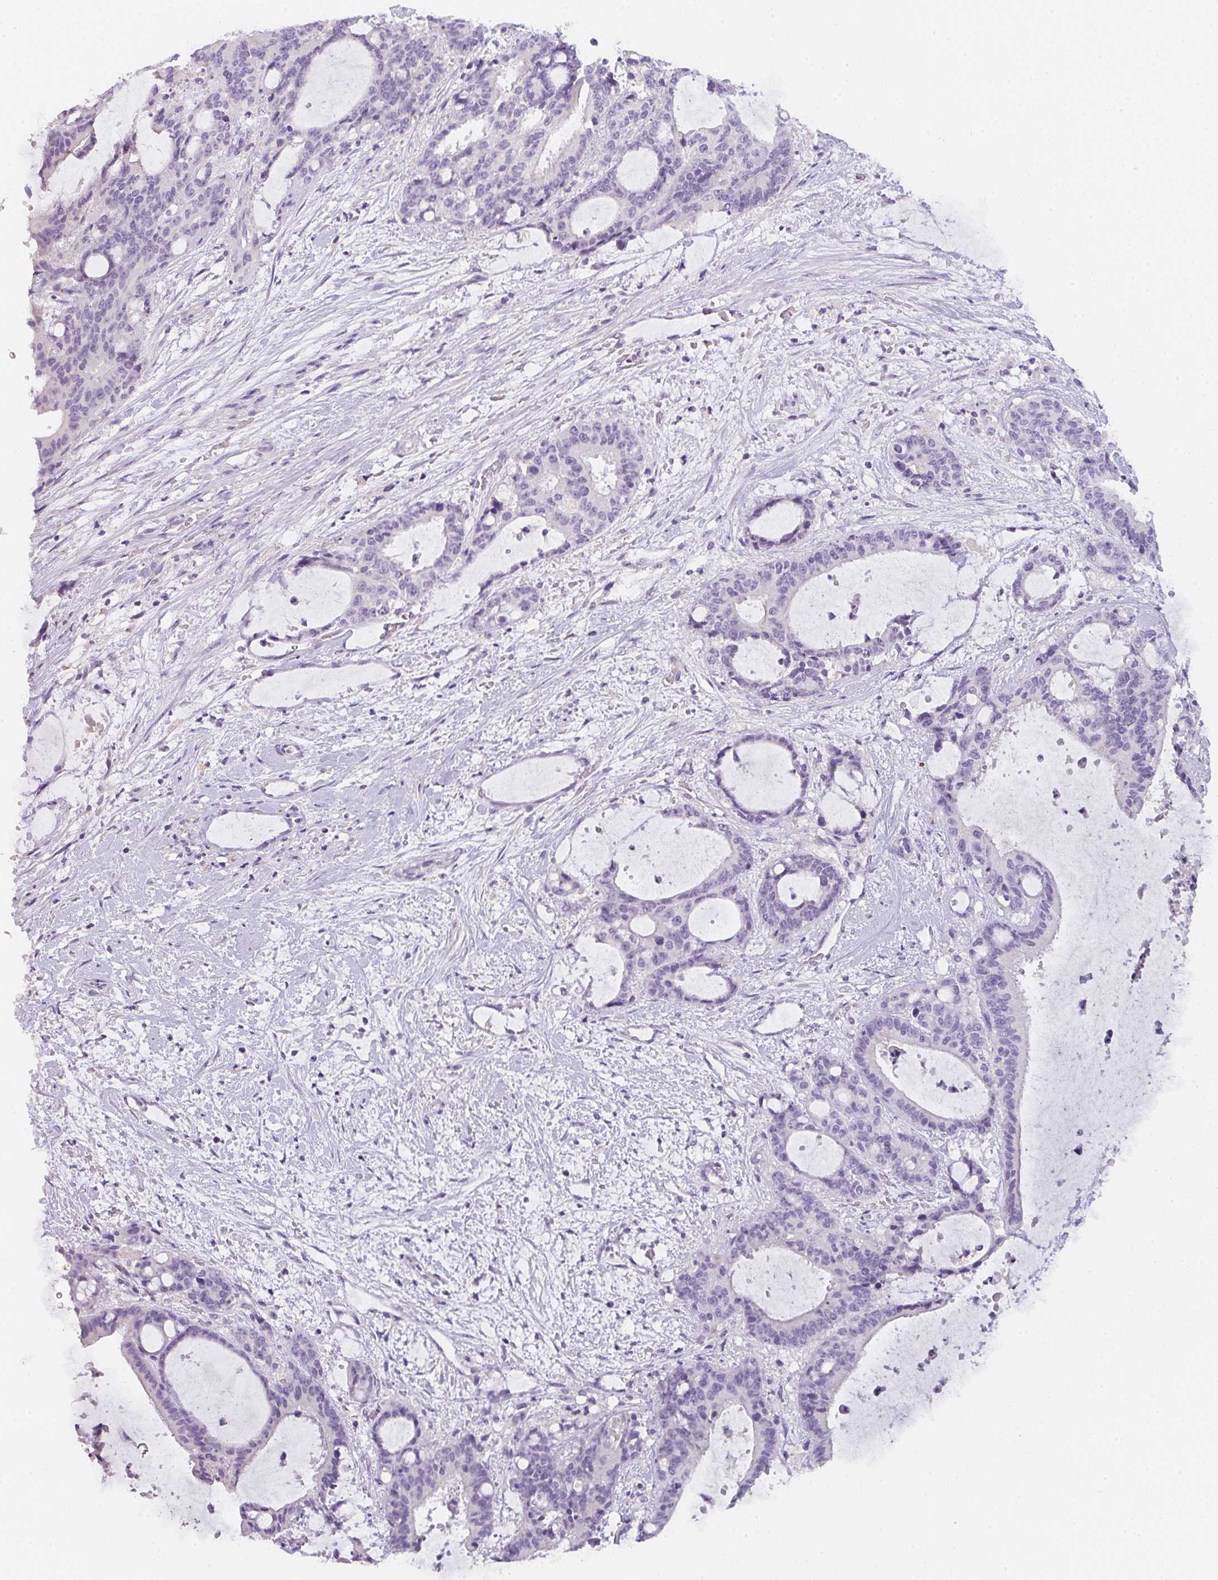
{"staining": {"intensity": "negative", "quantity": "none", "location": "none"}, "tissue": "liver cancer", "cell_type": "Tumor cells", "image_type": "cancer", "snomed": [{"axis": "morphology", "description": "Normal tissue, NOS"}, {"axis": "morphology", "description": "Cholangiocarcinoma"}, {"axis": "topography", "description": "Liver"}, {"axis": "topography", "description": "Peripheral nerve tissue"}], "caption": "Human liver cancer (cholangiocarcinoma) stained for a protein using immunohistochemistry (IHC) shows no expression in tumor cells.", "gene": "C1QTNF8", "patient": {"sex": "female", "age": 73}}